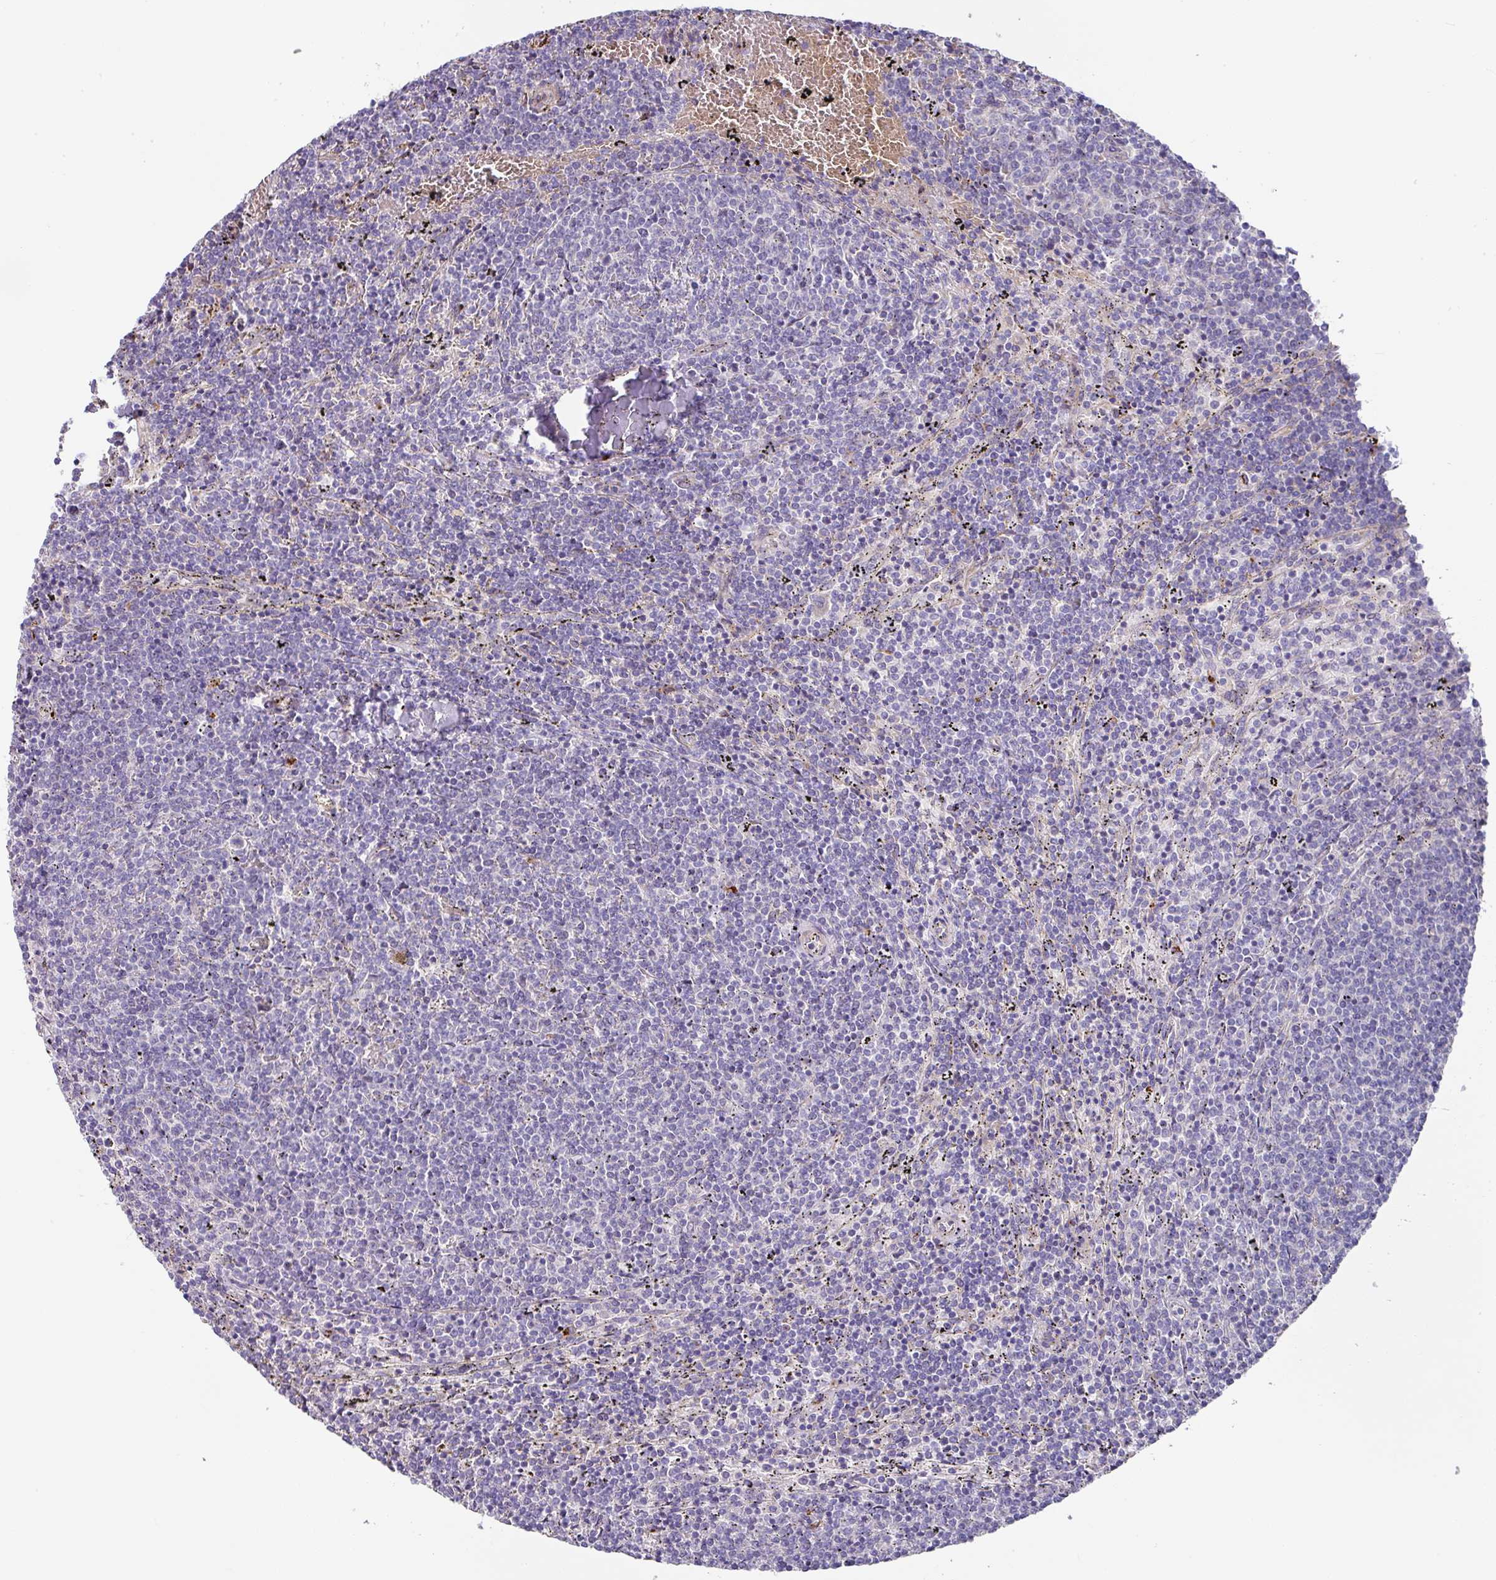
{"staining": {"intensity": "negative", "quantity": "none", "location": "none"}, "tissue": "lymphoma", "cell_type": "Tumor cells", "image_type": "cancer", "snomed": [{"axis": "morphology", "description": "Malignant lymphoma, non-Hodgkin's type, Low grade"}, {"axis": "topography", "description": "Spleen"}], "caption": "DAB immunohistochemical staining of human lymphoma demonstrates no significant expression in tumor cells. The staining is performed using DAB brown chromogen with nuclei counter-stained in using hematoxylin.", "gene": "TARM1", "patient": {"sex": "female", "age": 50}}